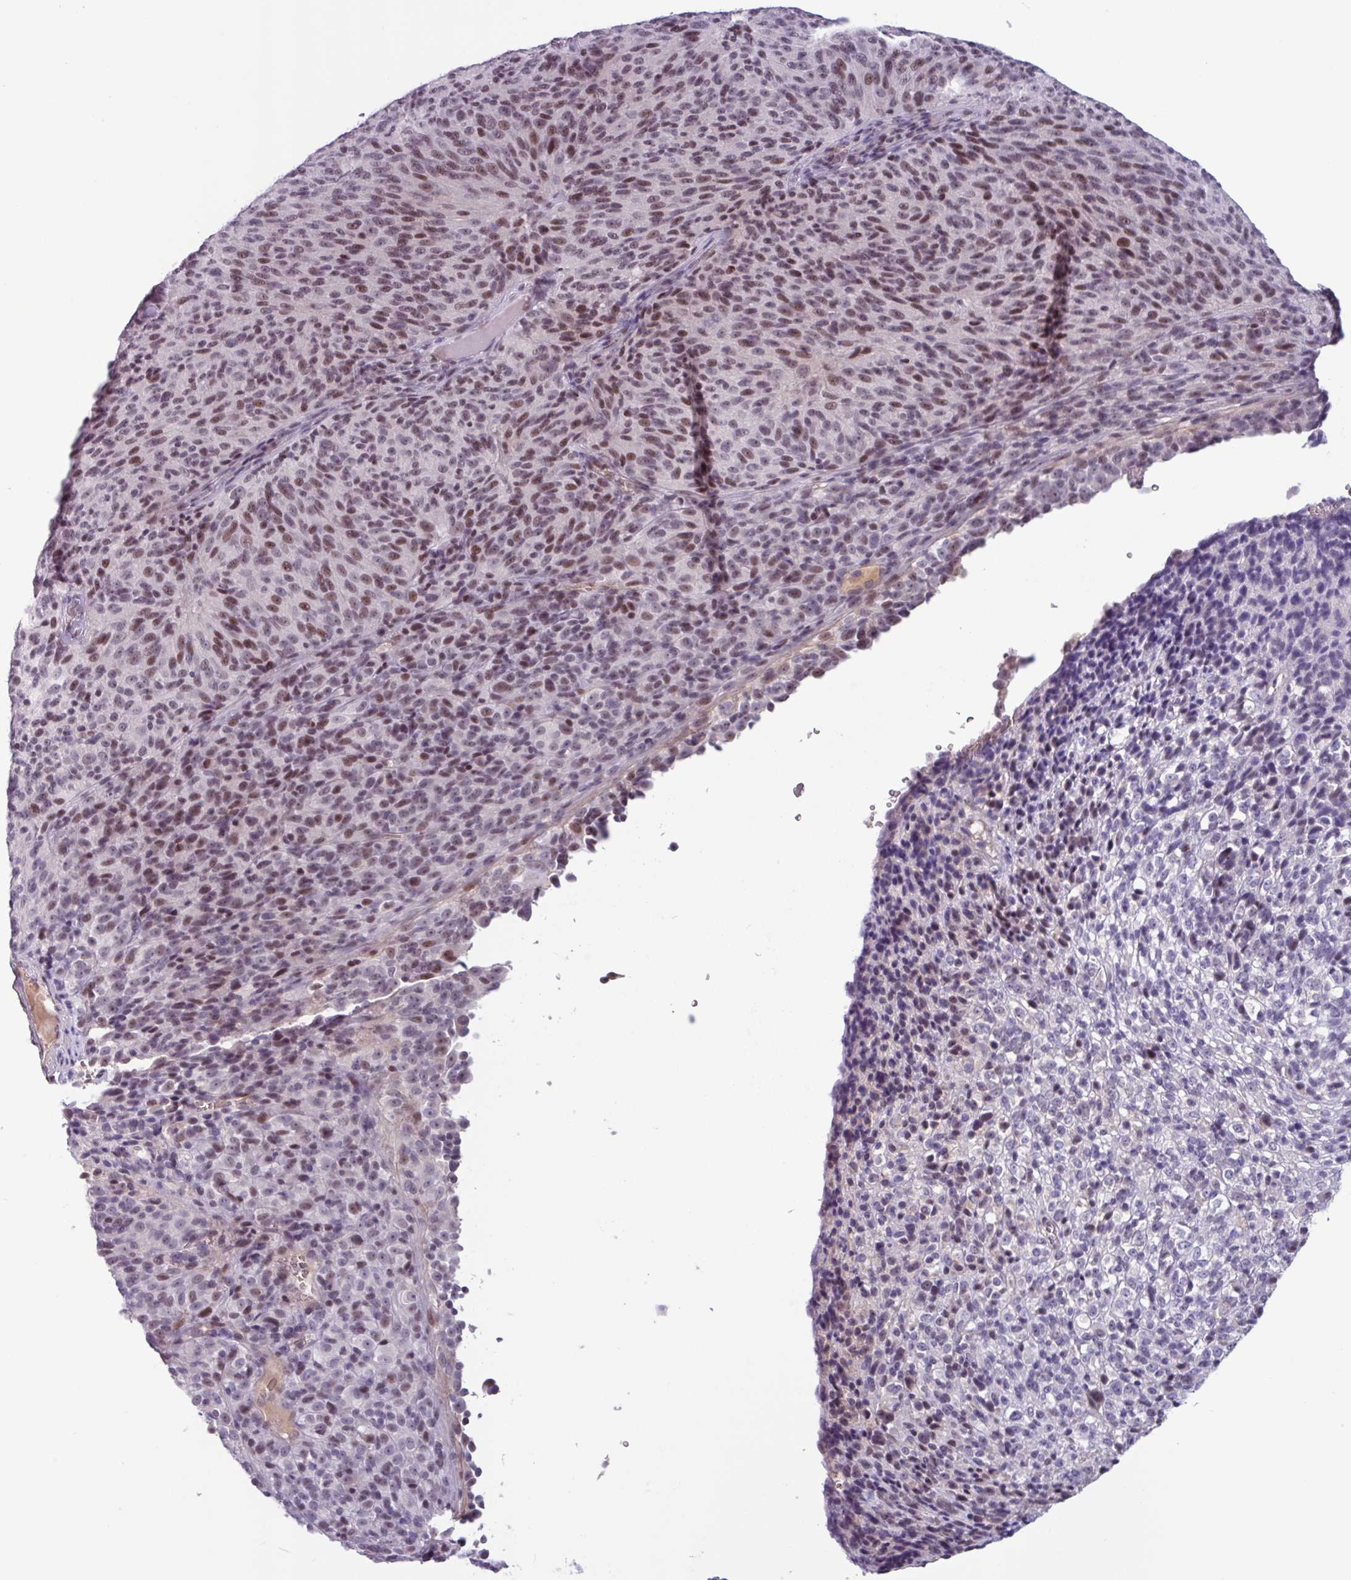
{"staining": {"intensity": "moderate", "quantity": ">75%", "location": "nuclear"}, "tissue": "melanoma", "cell_type": "Tumor cells", "image_type": "cancer", "snomed": [{"axis": "morphology", "description": "Malignant melanoma, Metastatic site"}, {"axis": "topography", "description": "Brain"}], "caption": "Human malignant melanoma (metastatic site) stained with a brown dye shows moderate nuclear positive staining in approximately >75% of tumor cells.", "gene": "ZNF575", "patient": {"sex": "female", "age": 56}}